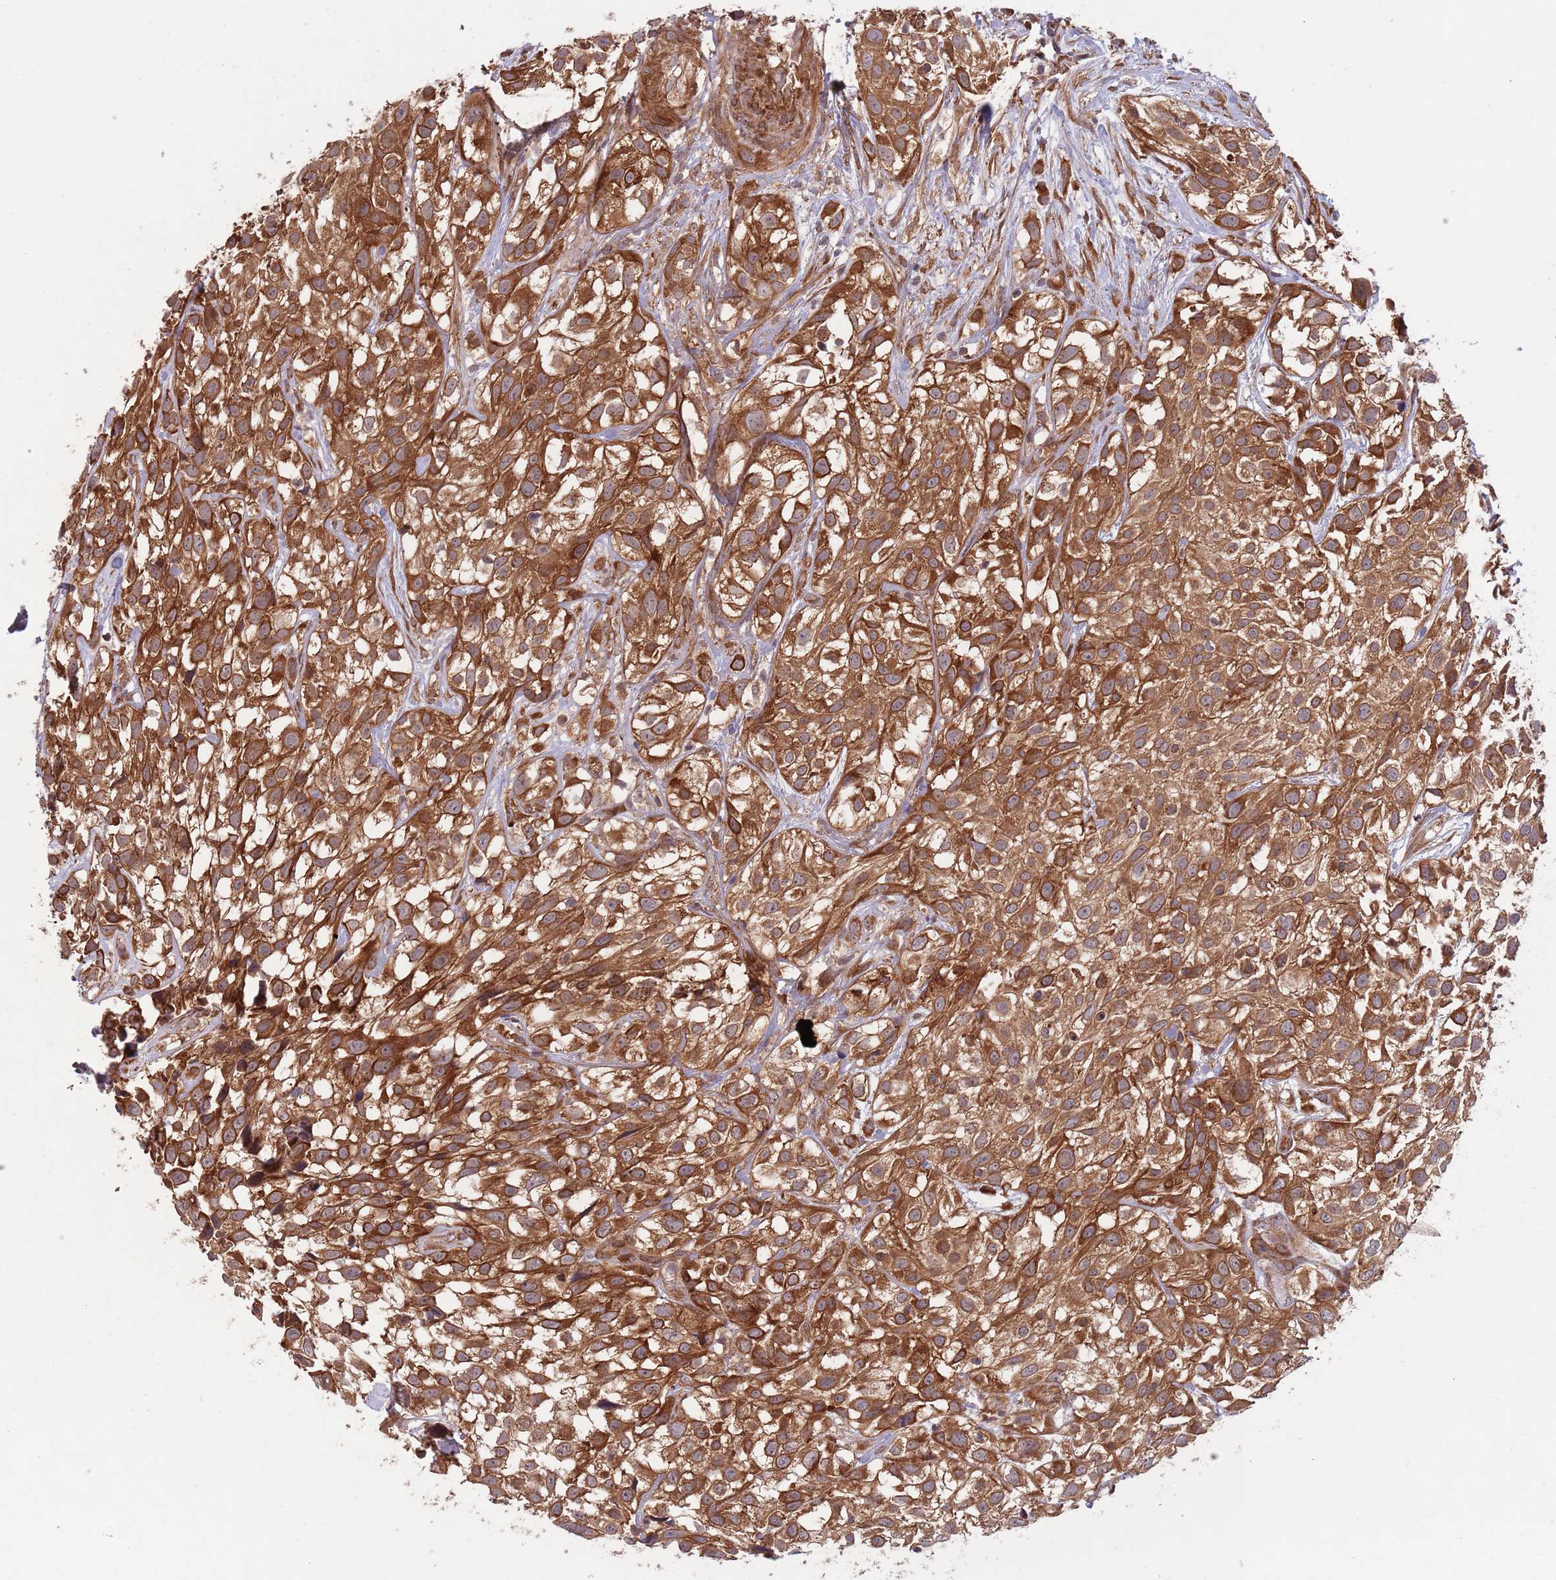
{"staining": {"intensity": "strong", "quantity": ">75%", "location": "cytoplasmic/membranous"}, "tissue": "urothelial cancer", "cell_type": "Tumor cells", "image_type": "cancer", "snomed": [{"axis": "morphology", "description": "Urothelial carcinoma, High grade"}, {"axis": "topography", "description": "Urinary bladder"}], "caption": "Protein expression analysis of urothelial cancer shows strong cytoplasmic/membranous expression in approximately >75% of tumor cells. Immunohistochemistry stains the protein in brown and the nuclei are stained blue.", "gene": "MFNG", "patient": {"sex": "male", "age": 56}}